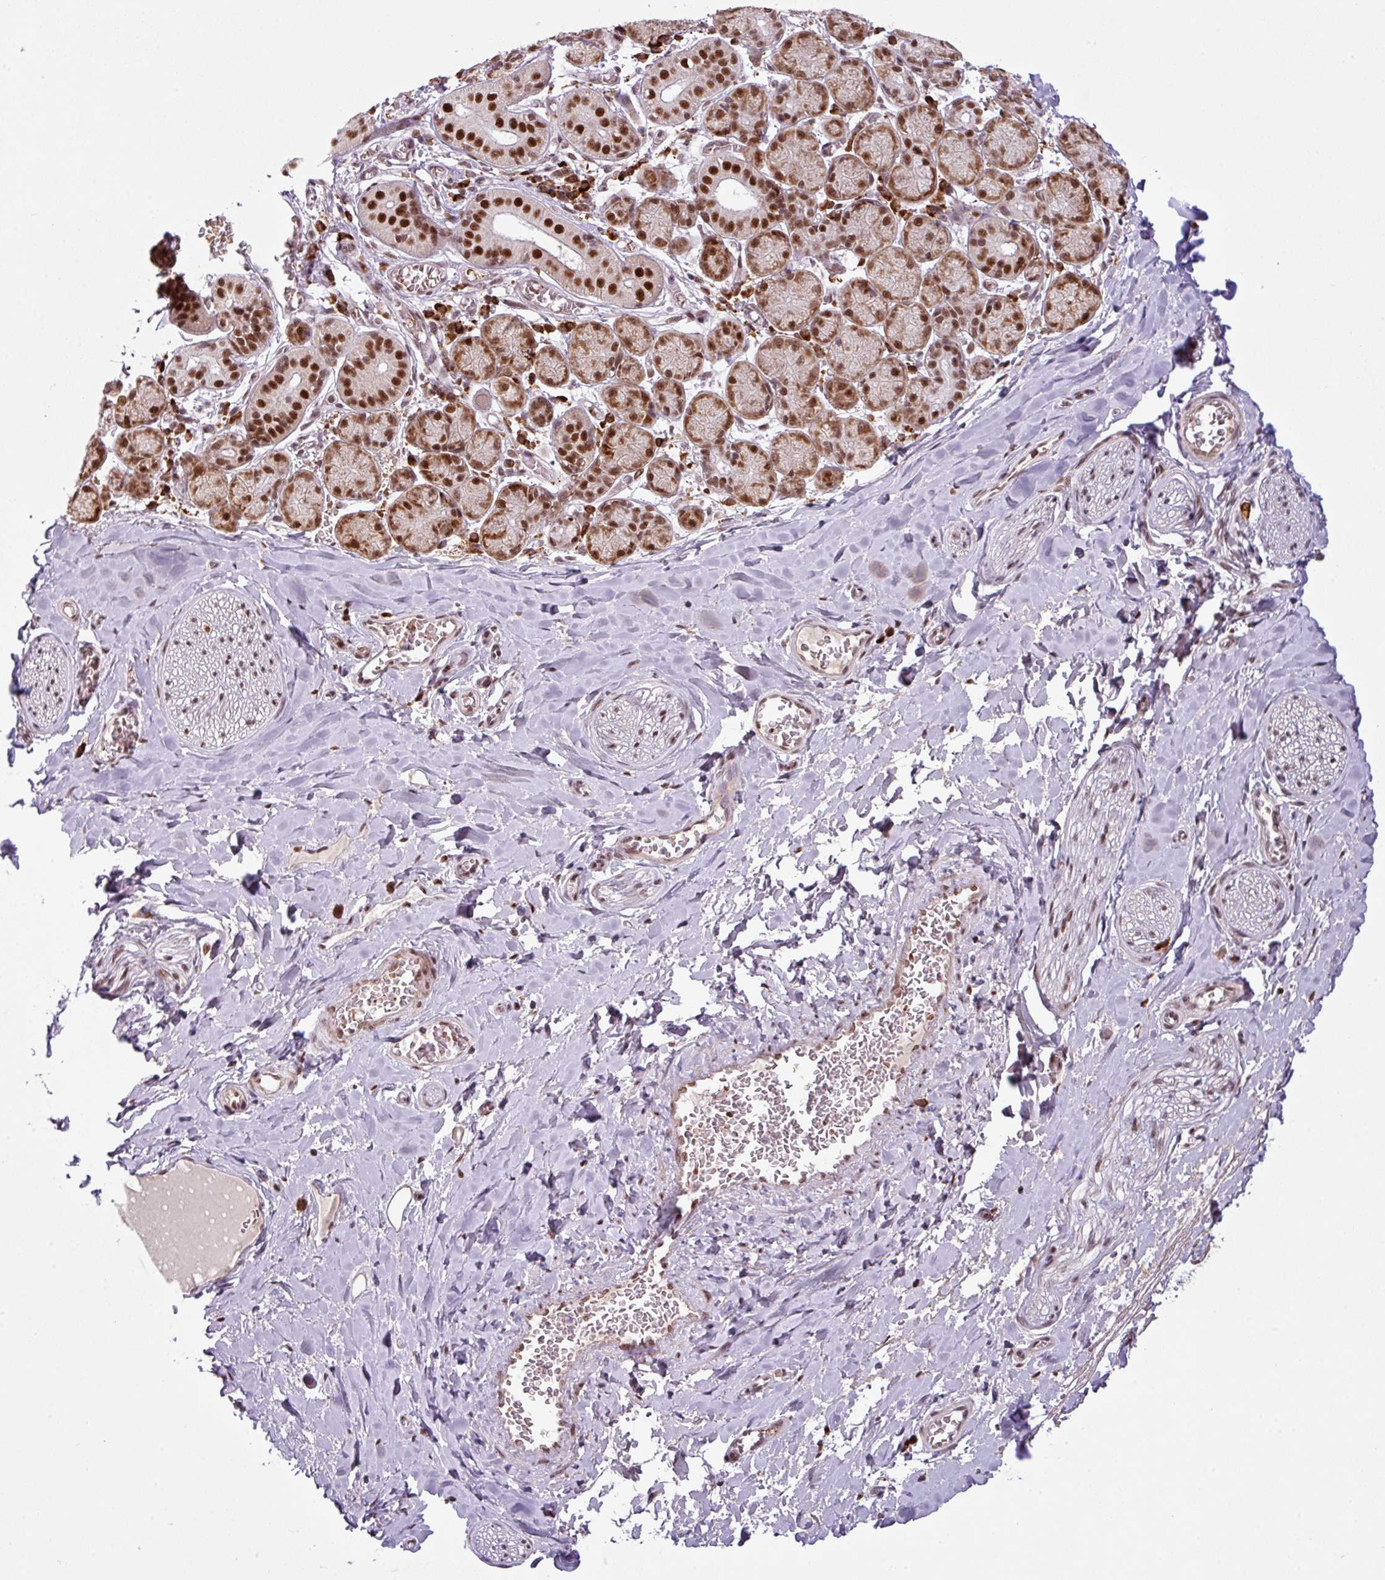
{"staining": {"intensity": "negative", "quantity": "none", "location": "none"}, "tissue": "adipose tissue", "cell_type": "Adipocytes", "image_type": "normal", "snomed": [{"axis": "morphology", "description": "Normal tissue, NOS"}, {"axis": "topography", "description": "Salivary gland"}, {"axis": "topography", "description": "Peripheral nerve tissue"}], "caption": "Immunohistochemistry (IHC) of normal adipose tissue displays no staining in adipocytes. Brightfield microscopy of IHC stained with DAB (3,3'-diaminobenzidine) (brown) and hematoxylin (blue), captured at high magnification.", "gene": "PRDM5", "patient": {"sex": "female", "age": 24}}